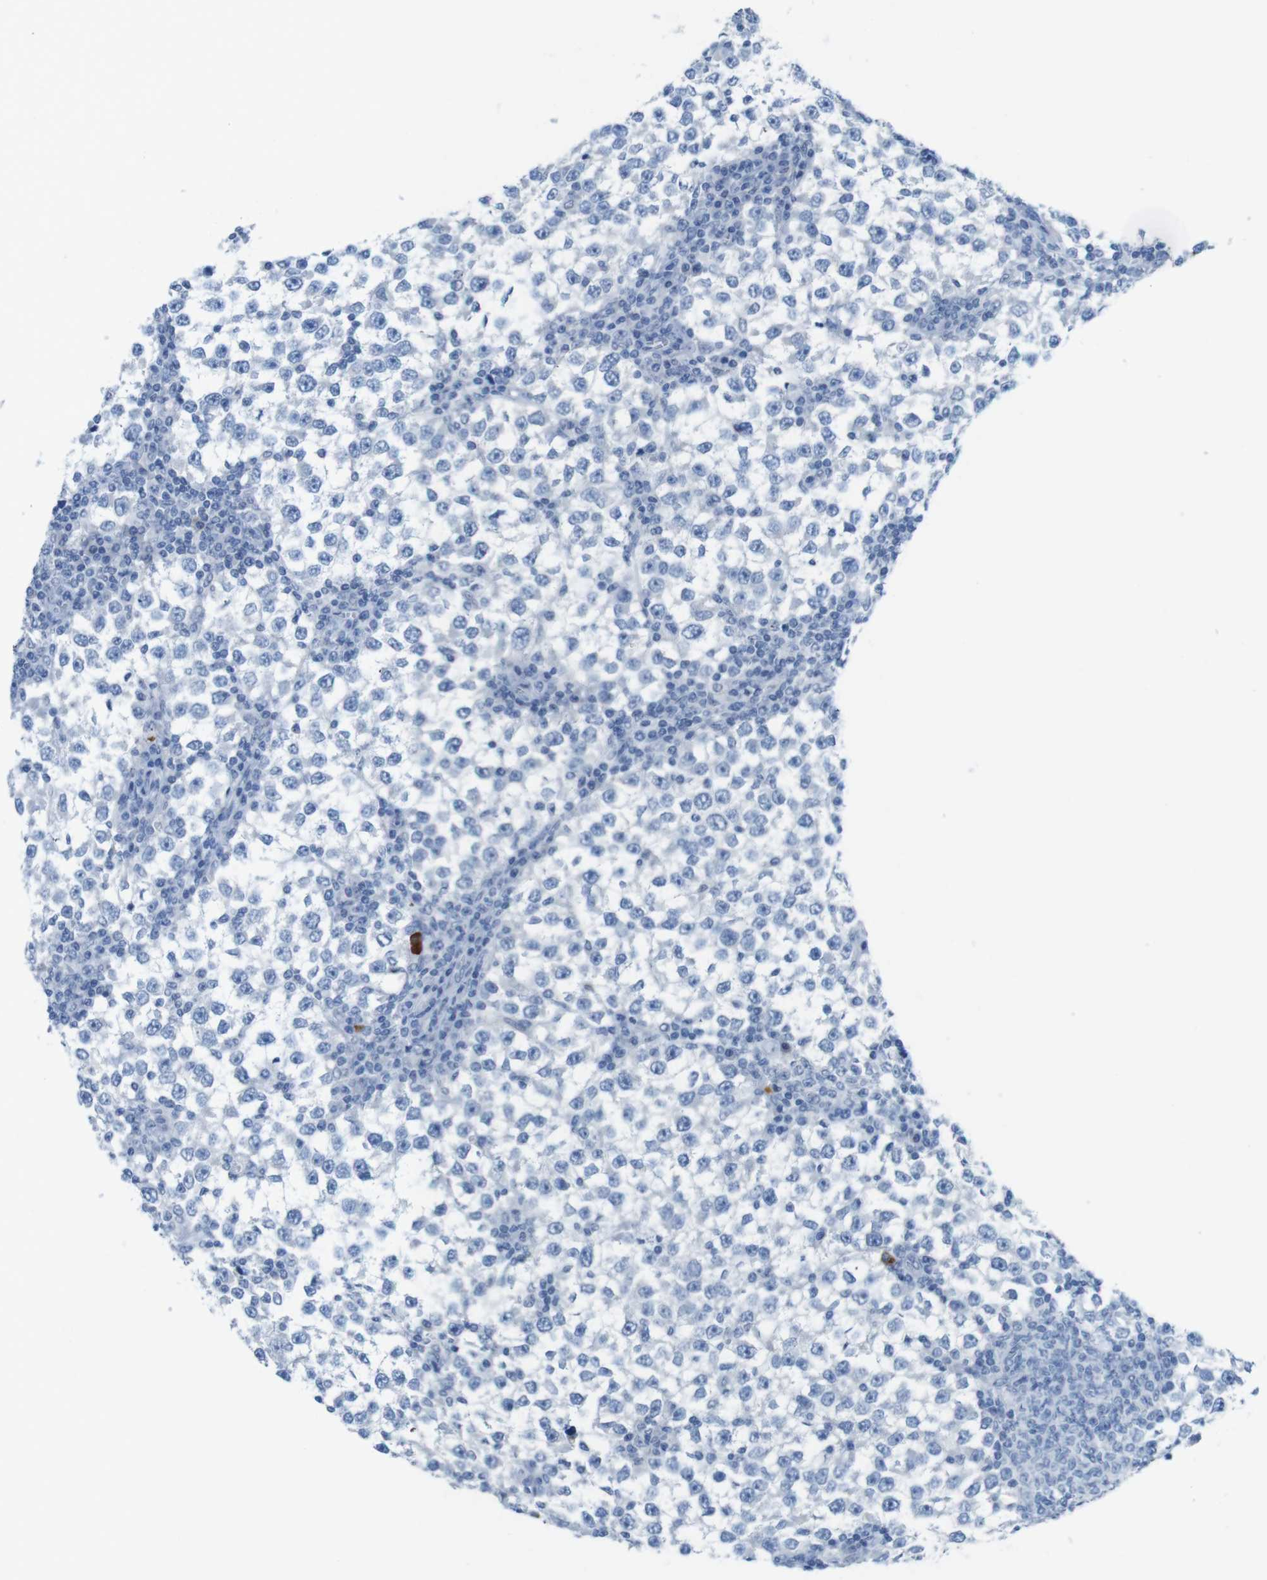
{"staining": {"intensity": "negative", "quantity": "none", "location": "none"}, "tissue": "testis cancer", "cell_type": "Tumor cells", "image_type": "cancer", "snomed": [{"axis": "morphology", "description": "Seminoma, NOS"}, {"axis": "topography", "description": "Testis"}], "caption": "IHC micrograph of neoplastic tissue: human testis cancer stained with DAB (3,3'-diaminobenzidine) reveals no significant protein positivity in tumor cells.", "gene": "OPN1SW", "patient": {"sex": "male", "age": 65}}